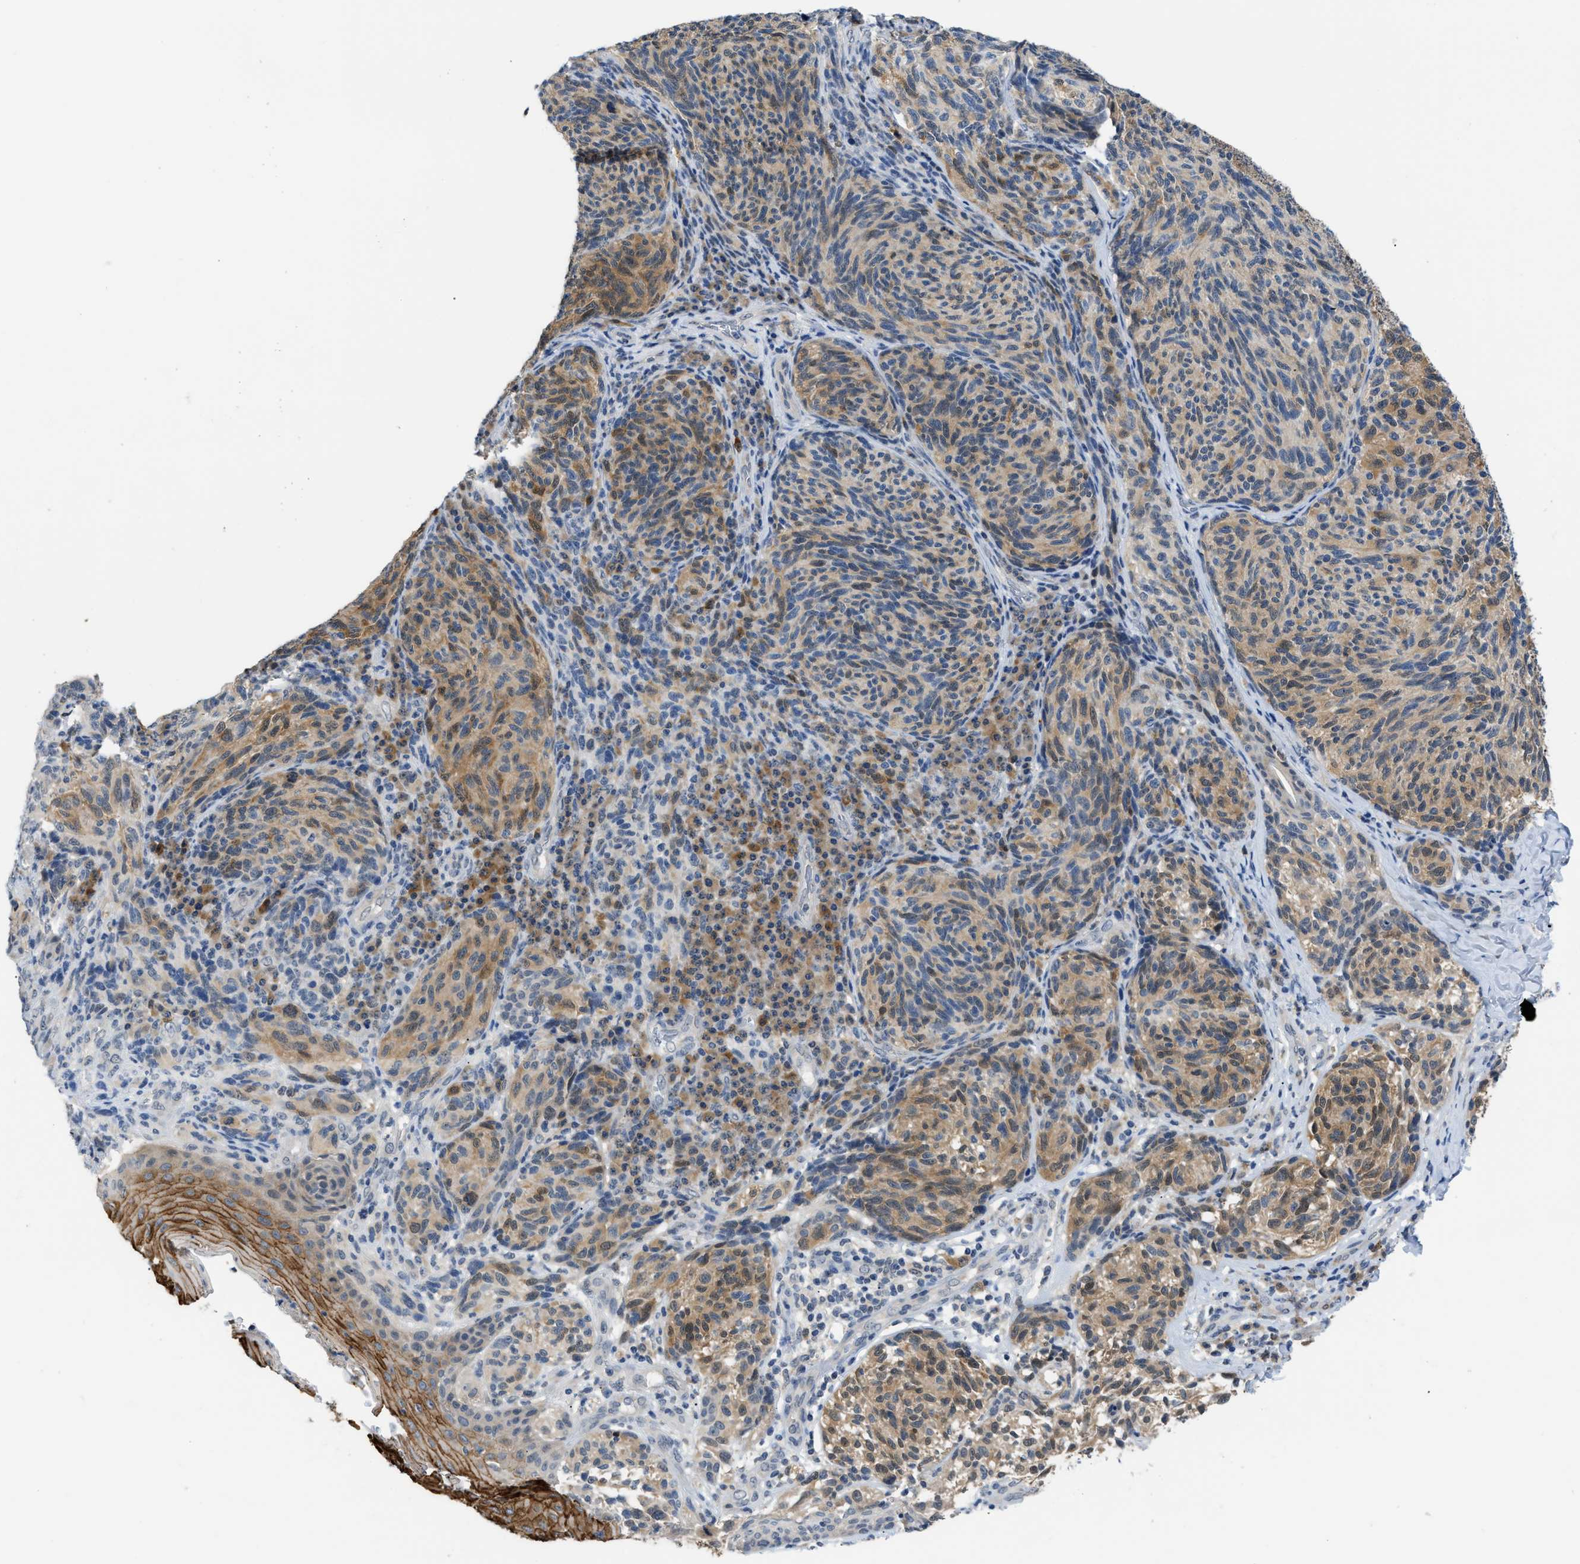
{"staining": {"intensity": "moderate", "quantity": ">75%", "location": "cytoplasmic/membranous"}, "tissue": "melanoma", "cell_type": "Tumor cells", "image_type": "cancer", "snomed": [{"axis": "morphology", "description": "Malignant melanoma, NOS"}, {"axis": "topography", "description": "Skin"}], "caption": "The photomicrograph exhibits staining of malignant melanoma, revealing moderate cytoplasmic/membranous protein expression (brown color) within tumor cells.", "gene": "PSAT1", "patient": {"sex": "female", "age": 73}}